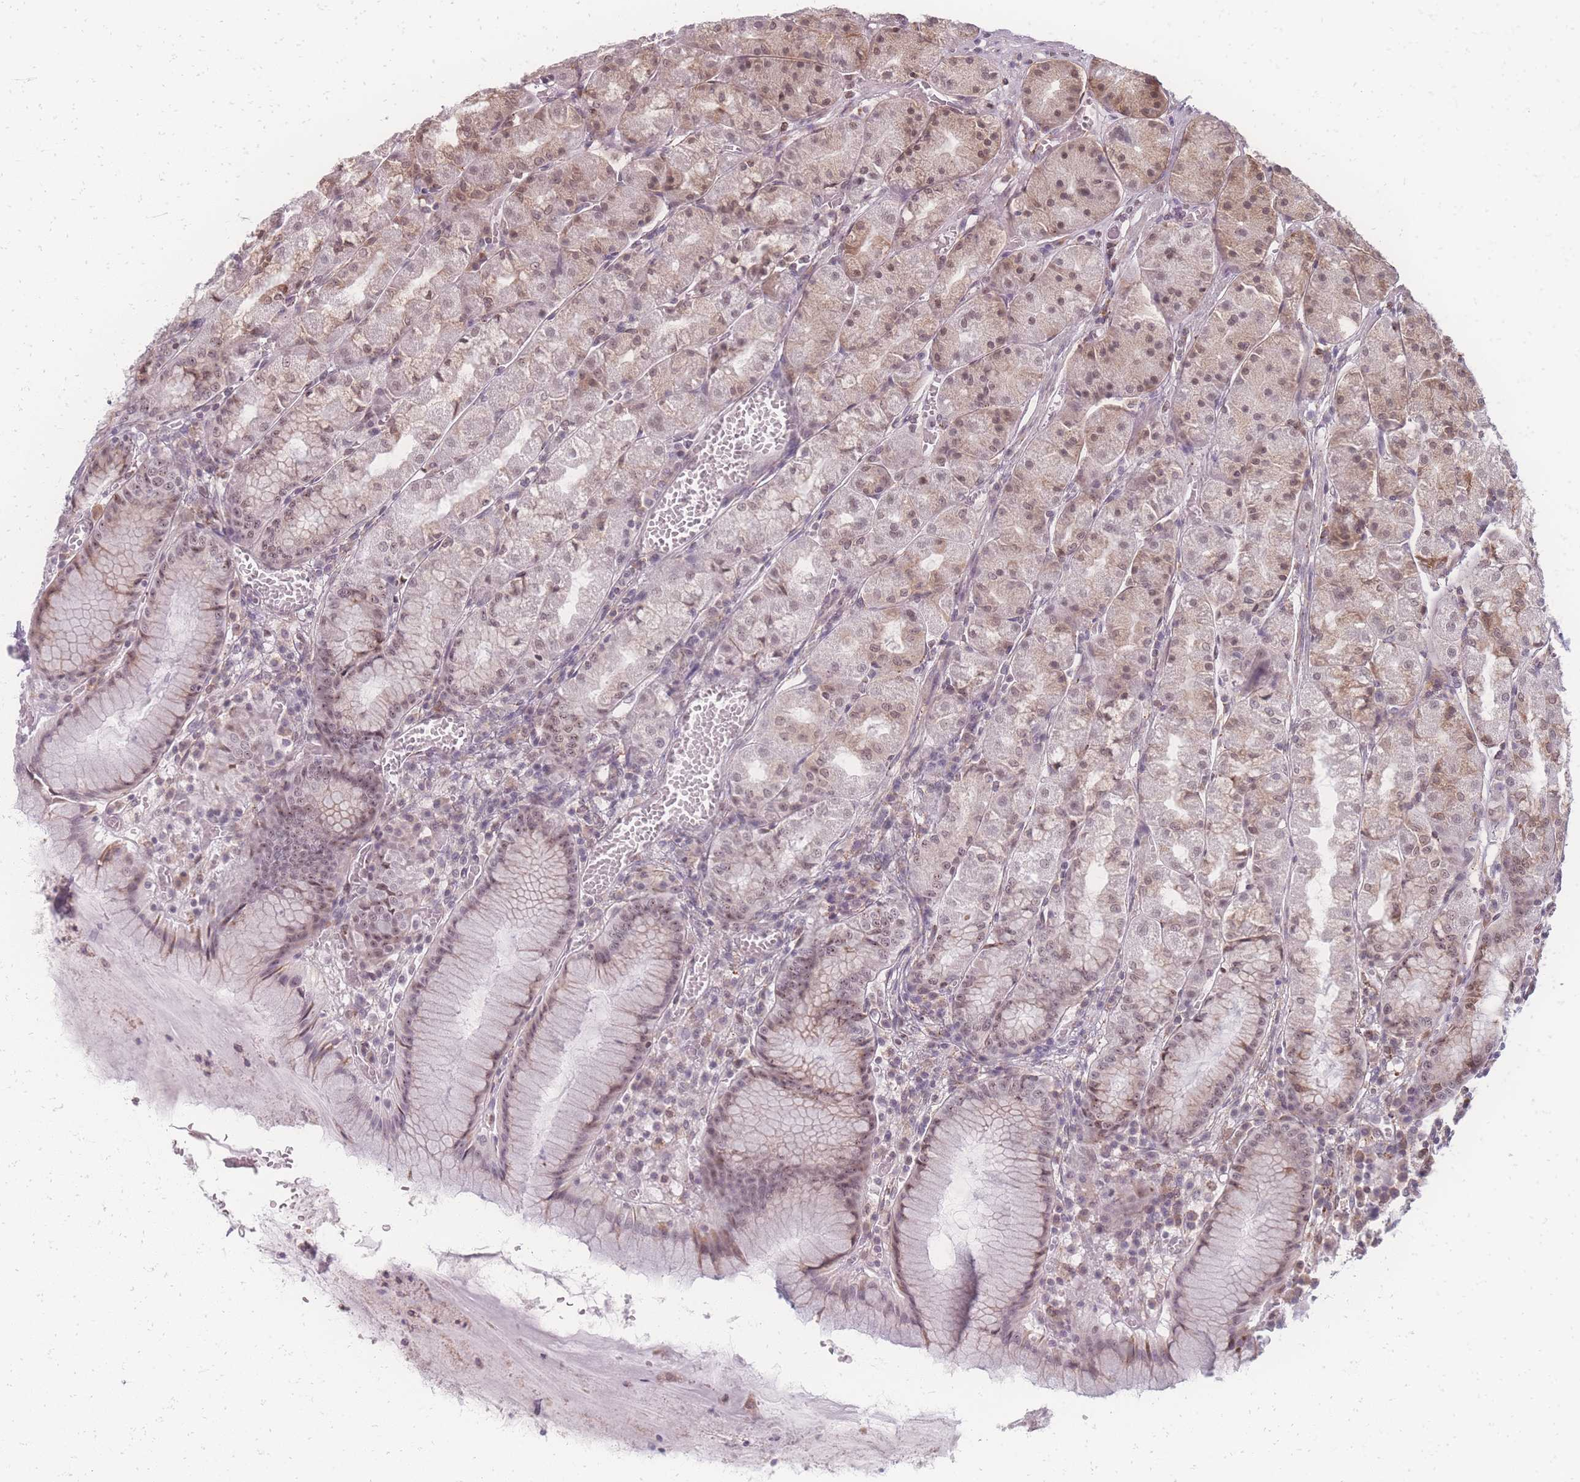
{"staining": {"intensity": "moderate", "quantity": "25%-75%", "location": "cytoplasmic/membranous,nuclear"}, "tissue": "stomach", "cell_type": "Glandular cells", "image_type": "normal", "snomed": [{"axis": "morphology", "description": "Normal tissue, NOS"}, {"axis": "topography", "description": "Stomach"}], "caption": "DAB (3,3'-diaminobenzidine) immunohistochemical staining of unremarkable human stomach shows moderate cytoplasmic/membranous,nuclear protein positivity in approximately 25%-75% of glandular cells.", "gene": "ZC3H13", "patient": {"sex": "male", "age": 55}}